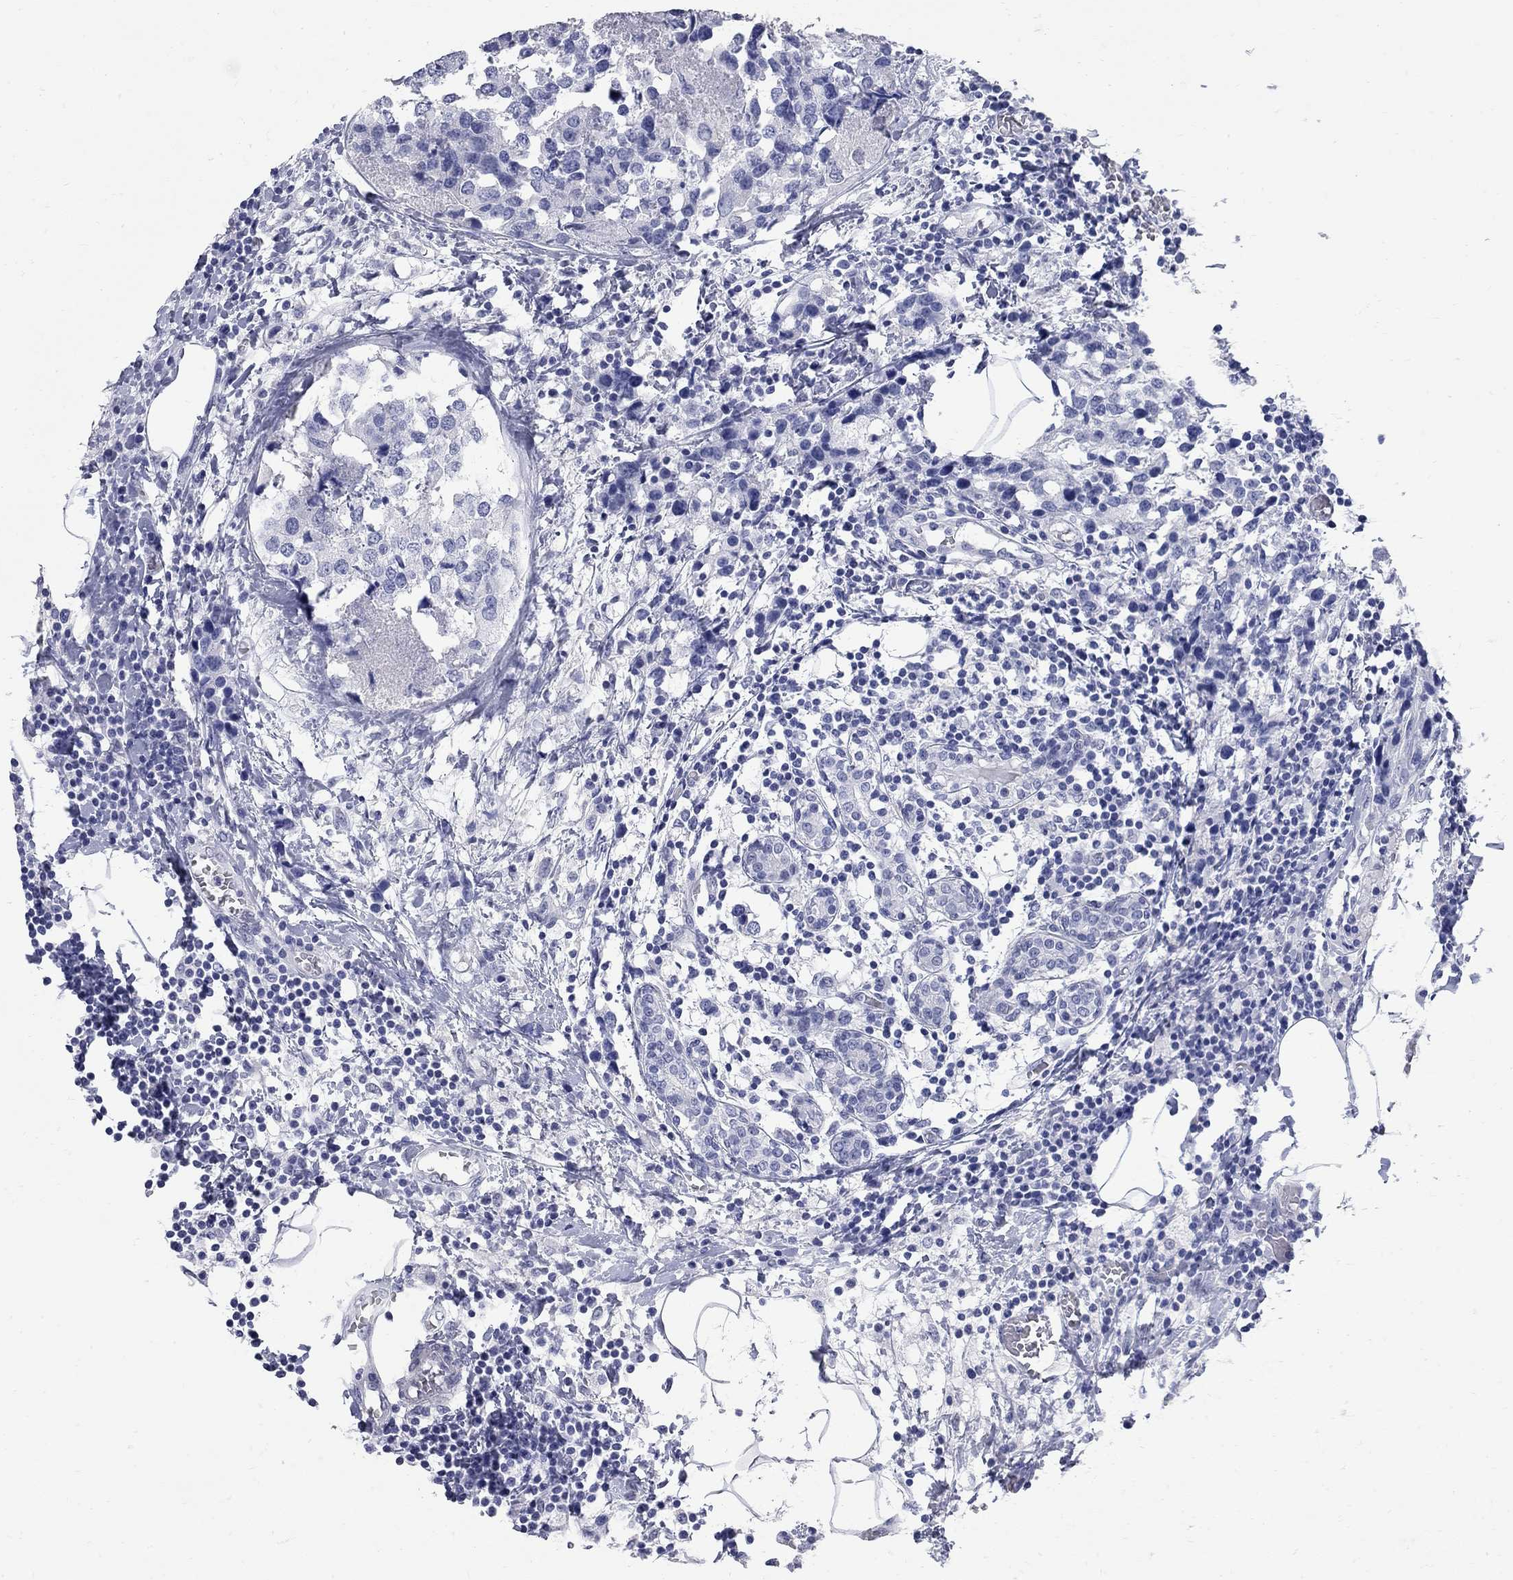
{"staining": {"intensity": "negative", "quantity": "none", "location": "none"}, "tissue": "breast cancer", "cell_type": "Tumor cells", "image_type": "cancer", "snomed": [{"axis": "morphology", "description": "Lobular carcinoma"}, {"axis": "topography", "description": "Breast"}], "caption": "Immunohistochemistry photomicrograph of lobular carcinoma (breast) stained for a protein (brown), which displays no expression in tumor cells.", "gene": "BPIFB1", "patient": {"sex": "female", "age": 59}}